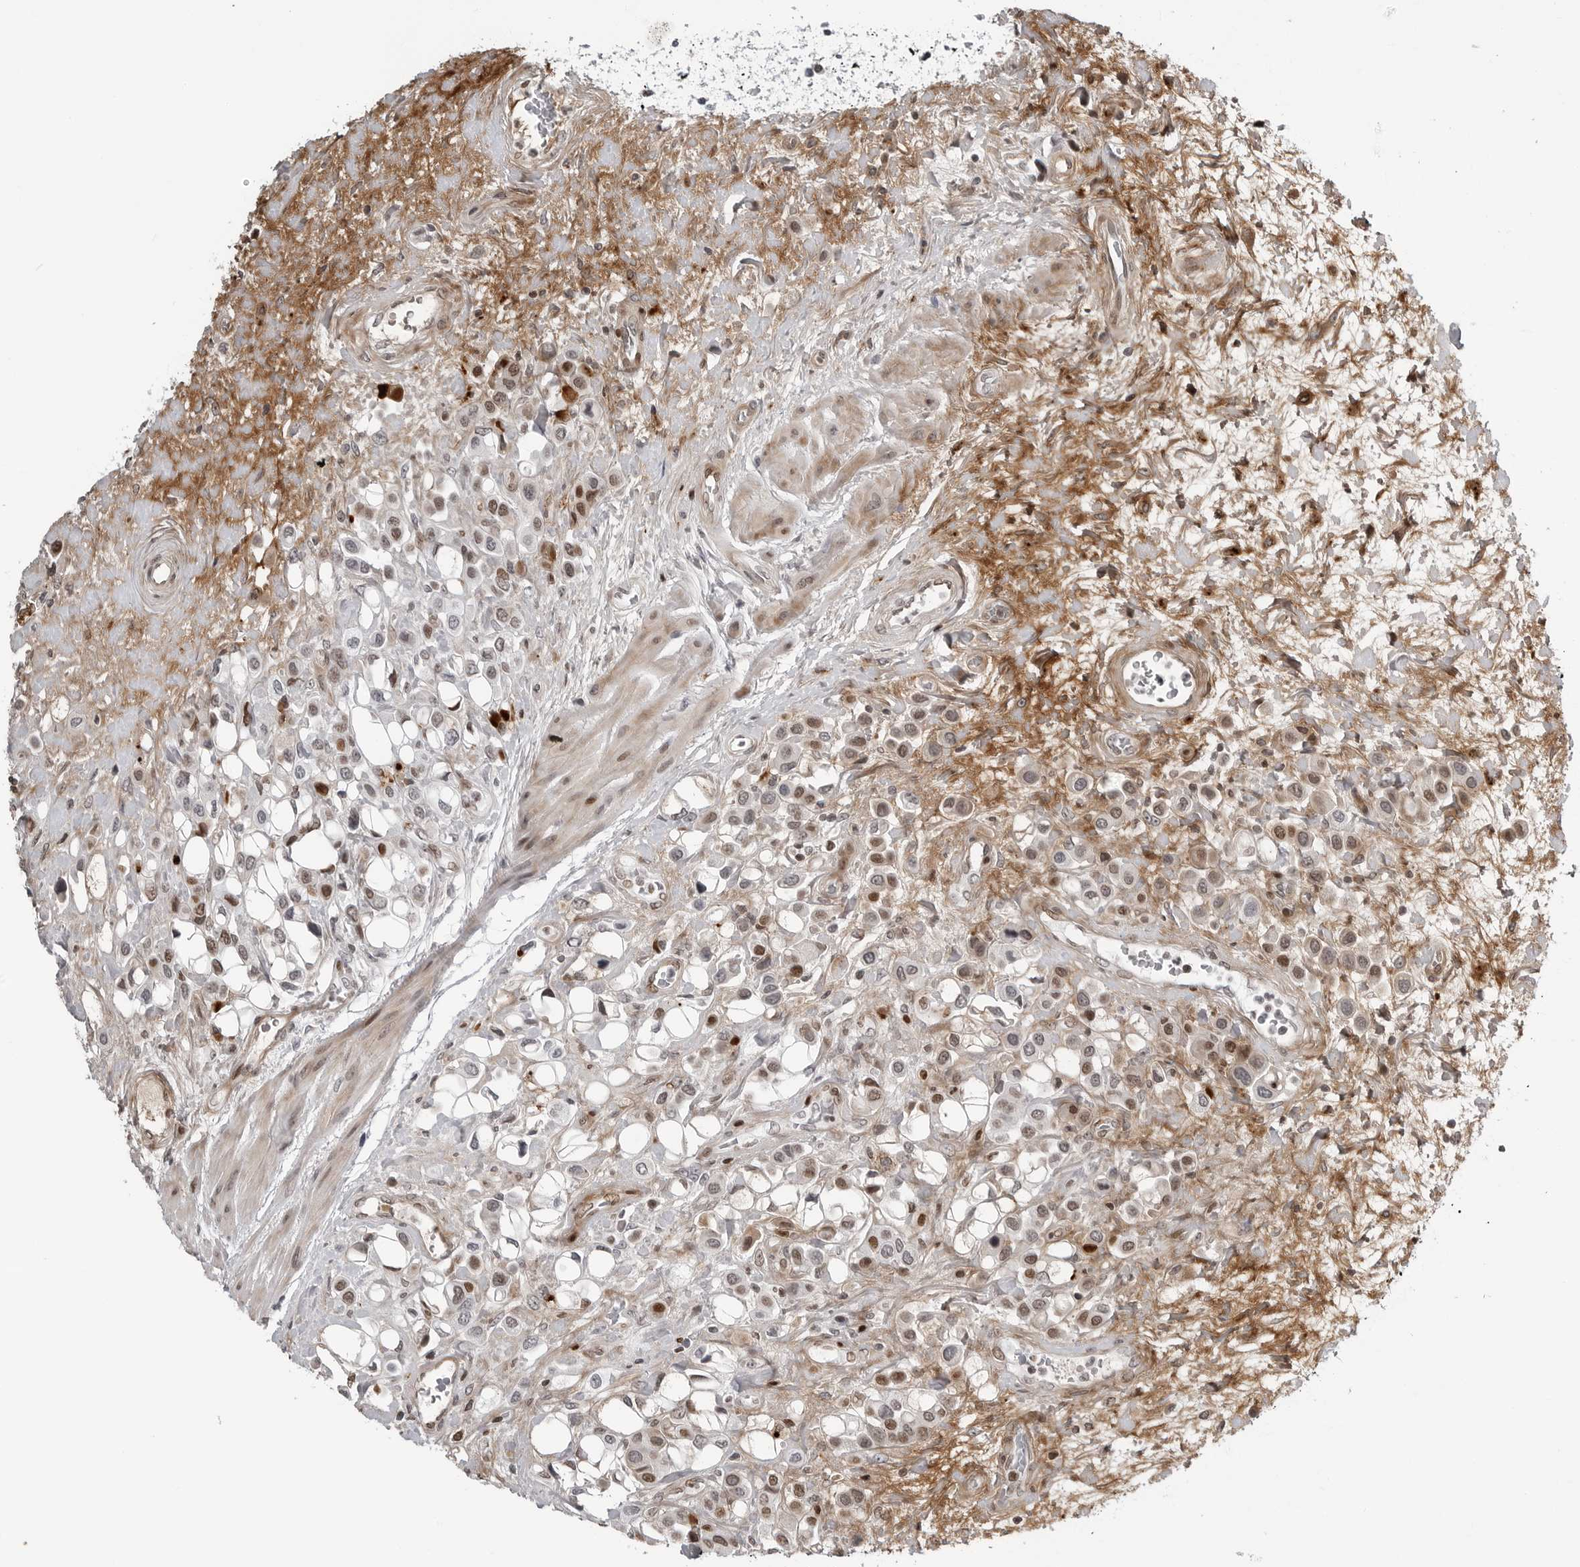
{"staining": {"intensity": "moderate", "quantity": "<25%", "location": "cytoplasmic/membranous,nuclear"}, "tissue": "urothelial cancer", "cell_type": "Tumor cells", "image_type": "cancer", "snomed": [{"axis": "morphology", "description": "Urothelial carcinoma, High grade"}, {"axis": "topography", "description": "Urinary bladder"}], "caption": "A histopathology image showing moderate cytoplasmic/membranous and nuclear expression in about <25% of tumor cells in urothelial carcinoma (high-grade), as visualized by brown immunohistochemical staining.", "gene": "CXCR5", "patient": {"sex": "male", "age": 50}}